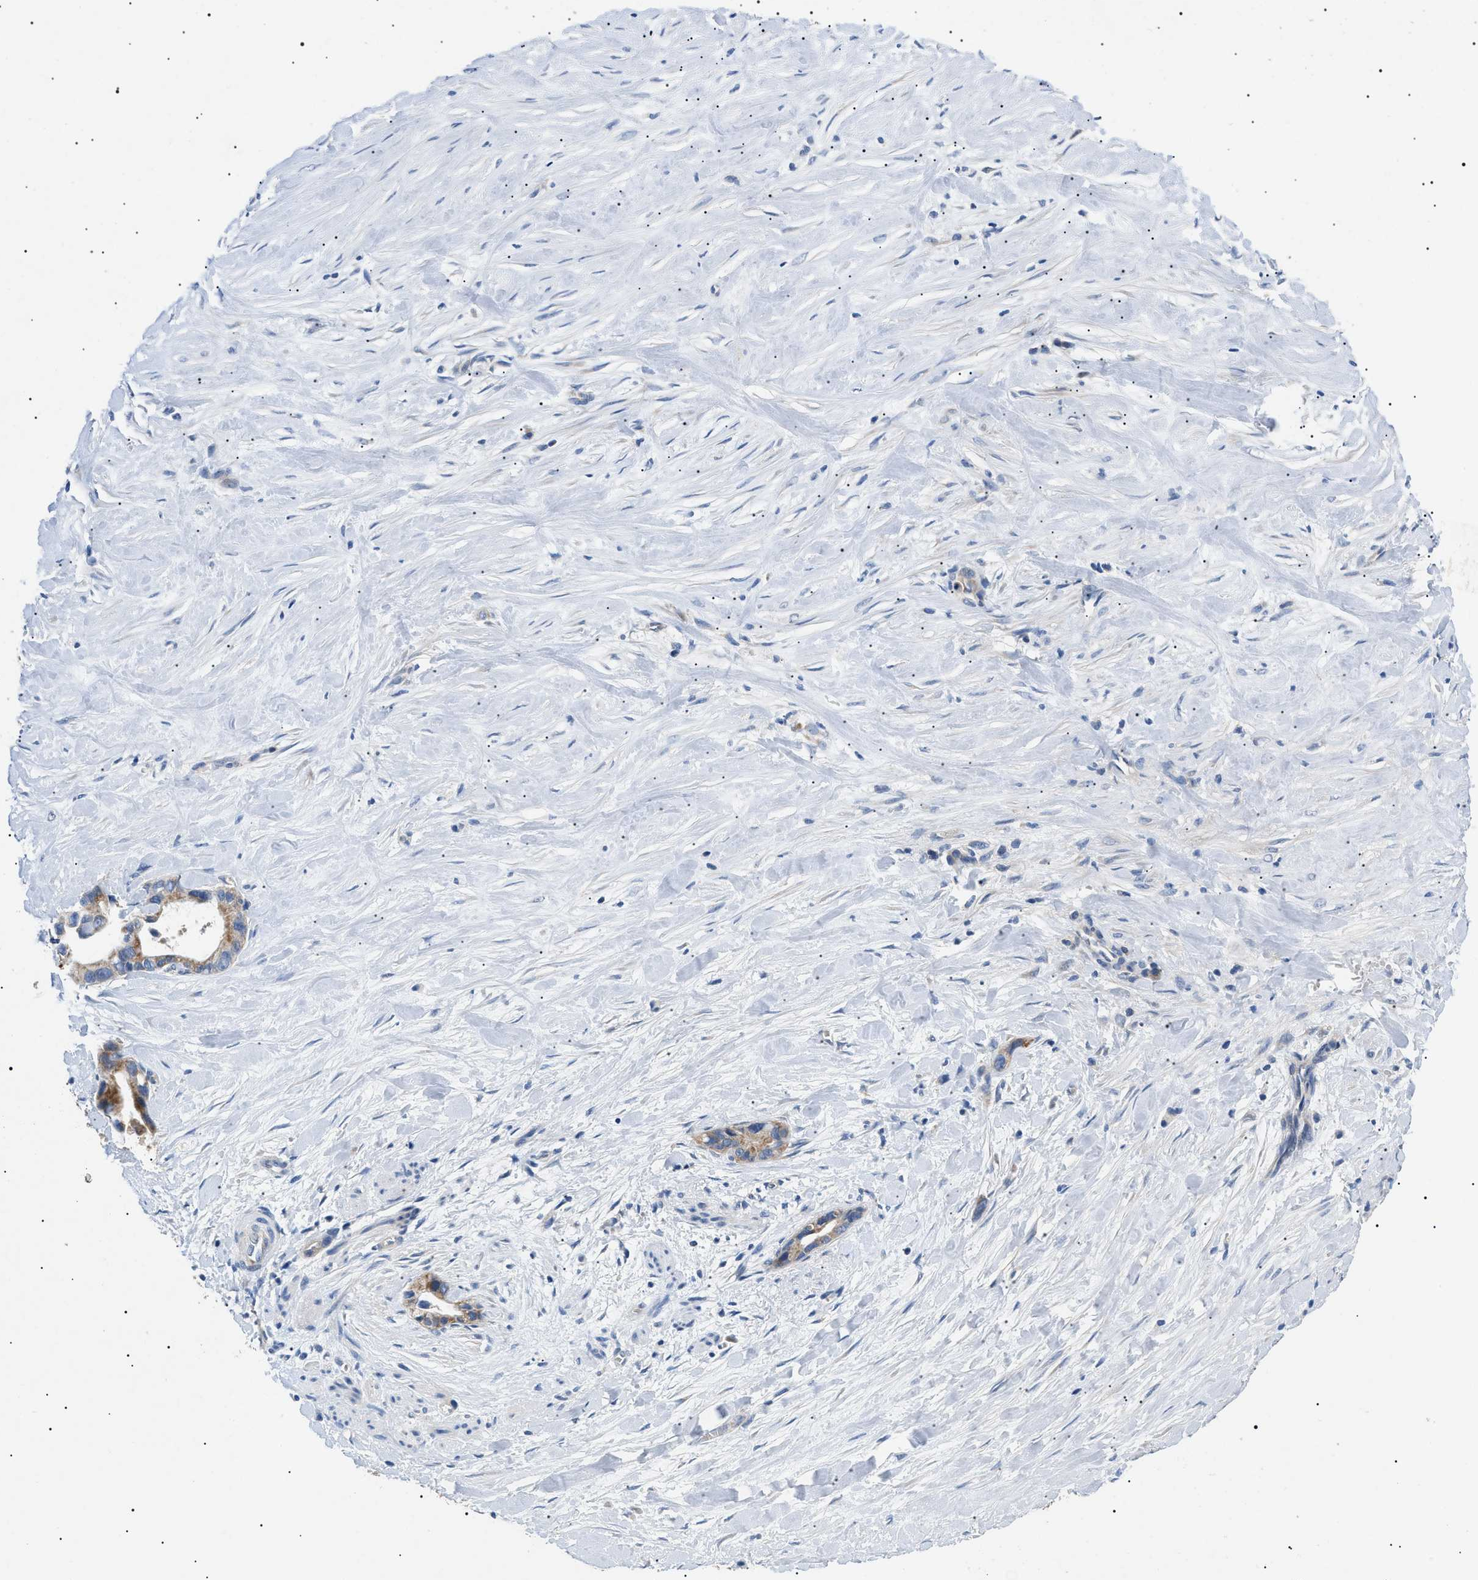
{"staining": {"intensity": "moderate", "quantity": ">75%", "location": "cytoplasmic/membranous"}, "tissue": "liver cancer", "cell_type": "Tumor cells", "image_type": "cancer", "snomed": [{"axis": "morphology", "description": "Cholangiocarcinoma"}, {"axis": "topography", "description": "Liver"}], "caption": "Brown immunohistochemical staining in human liver cancer (cholangiocarcinoma) shows moderate cytoplasmic/membranous expression in approximately >75% of tumor cells.", "gene": "TOMM6", "patient": {"sex": "female", "age": 55}}